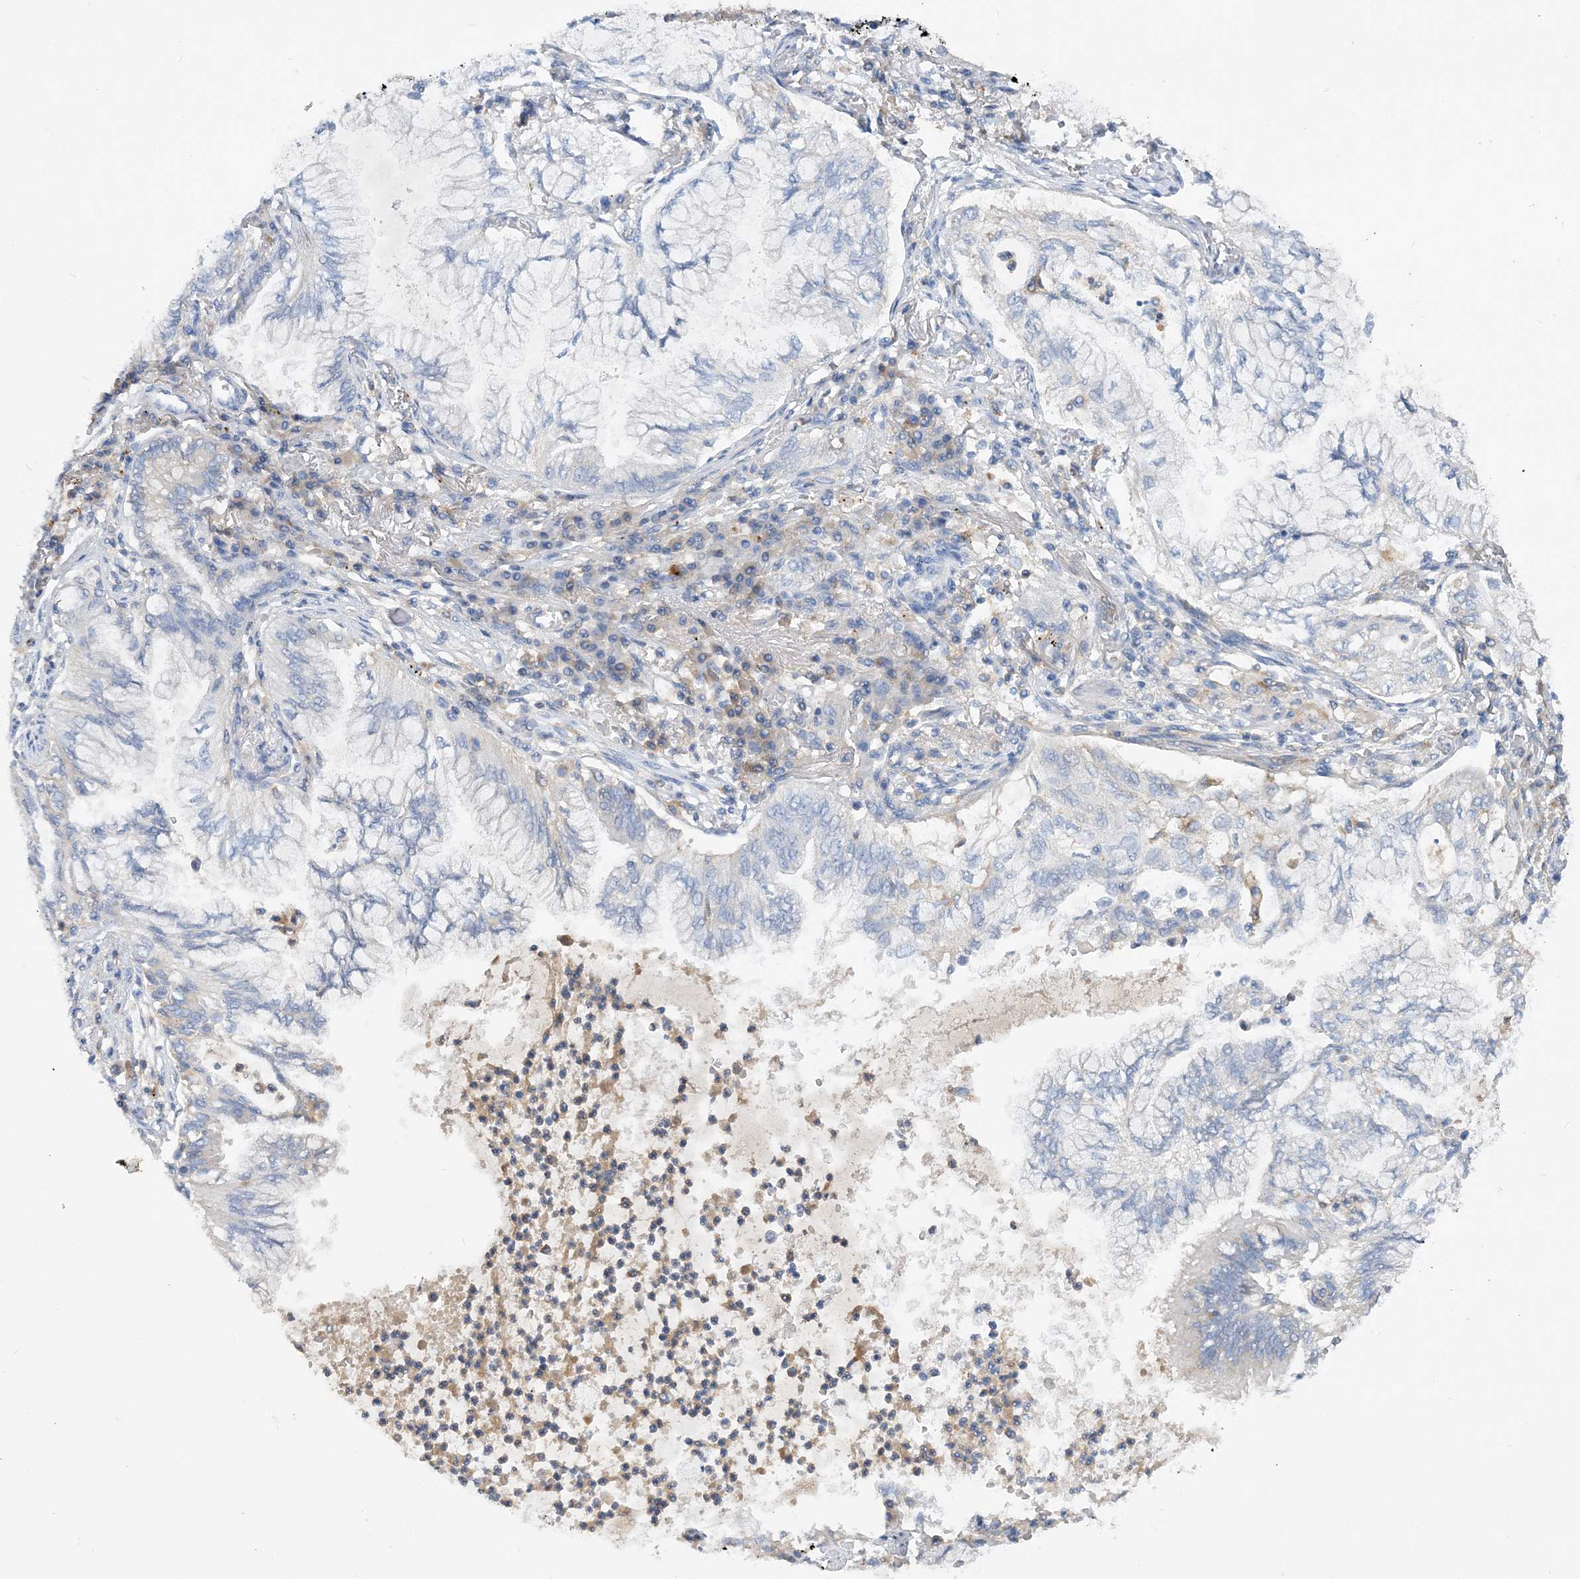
{"staining": {"intensity": "negative", "quantity": "none", "location": "none"}, "tissue": "lung cancer", "cell_type": "Tumor cells", "image_type": "cancer", "snomed": [{"axis": "morphology", "description": "Adenocarcinoma, NOS"}, {"axis": "topography", "description": "Lung"}], "caption": "Human adenocarcinoma (lung) stained for a protein using immunohistochemistry (IHC) demonstrates no expression in tumor cells.", "gene": "GRINA", "patient": {"sex": "female", "age": 70}}